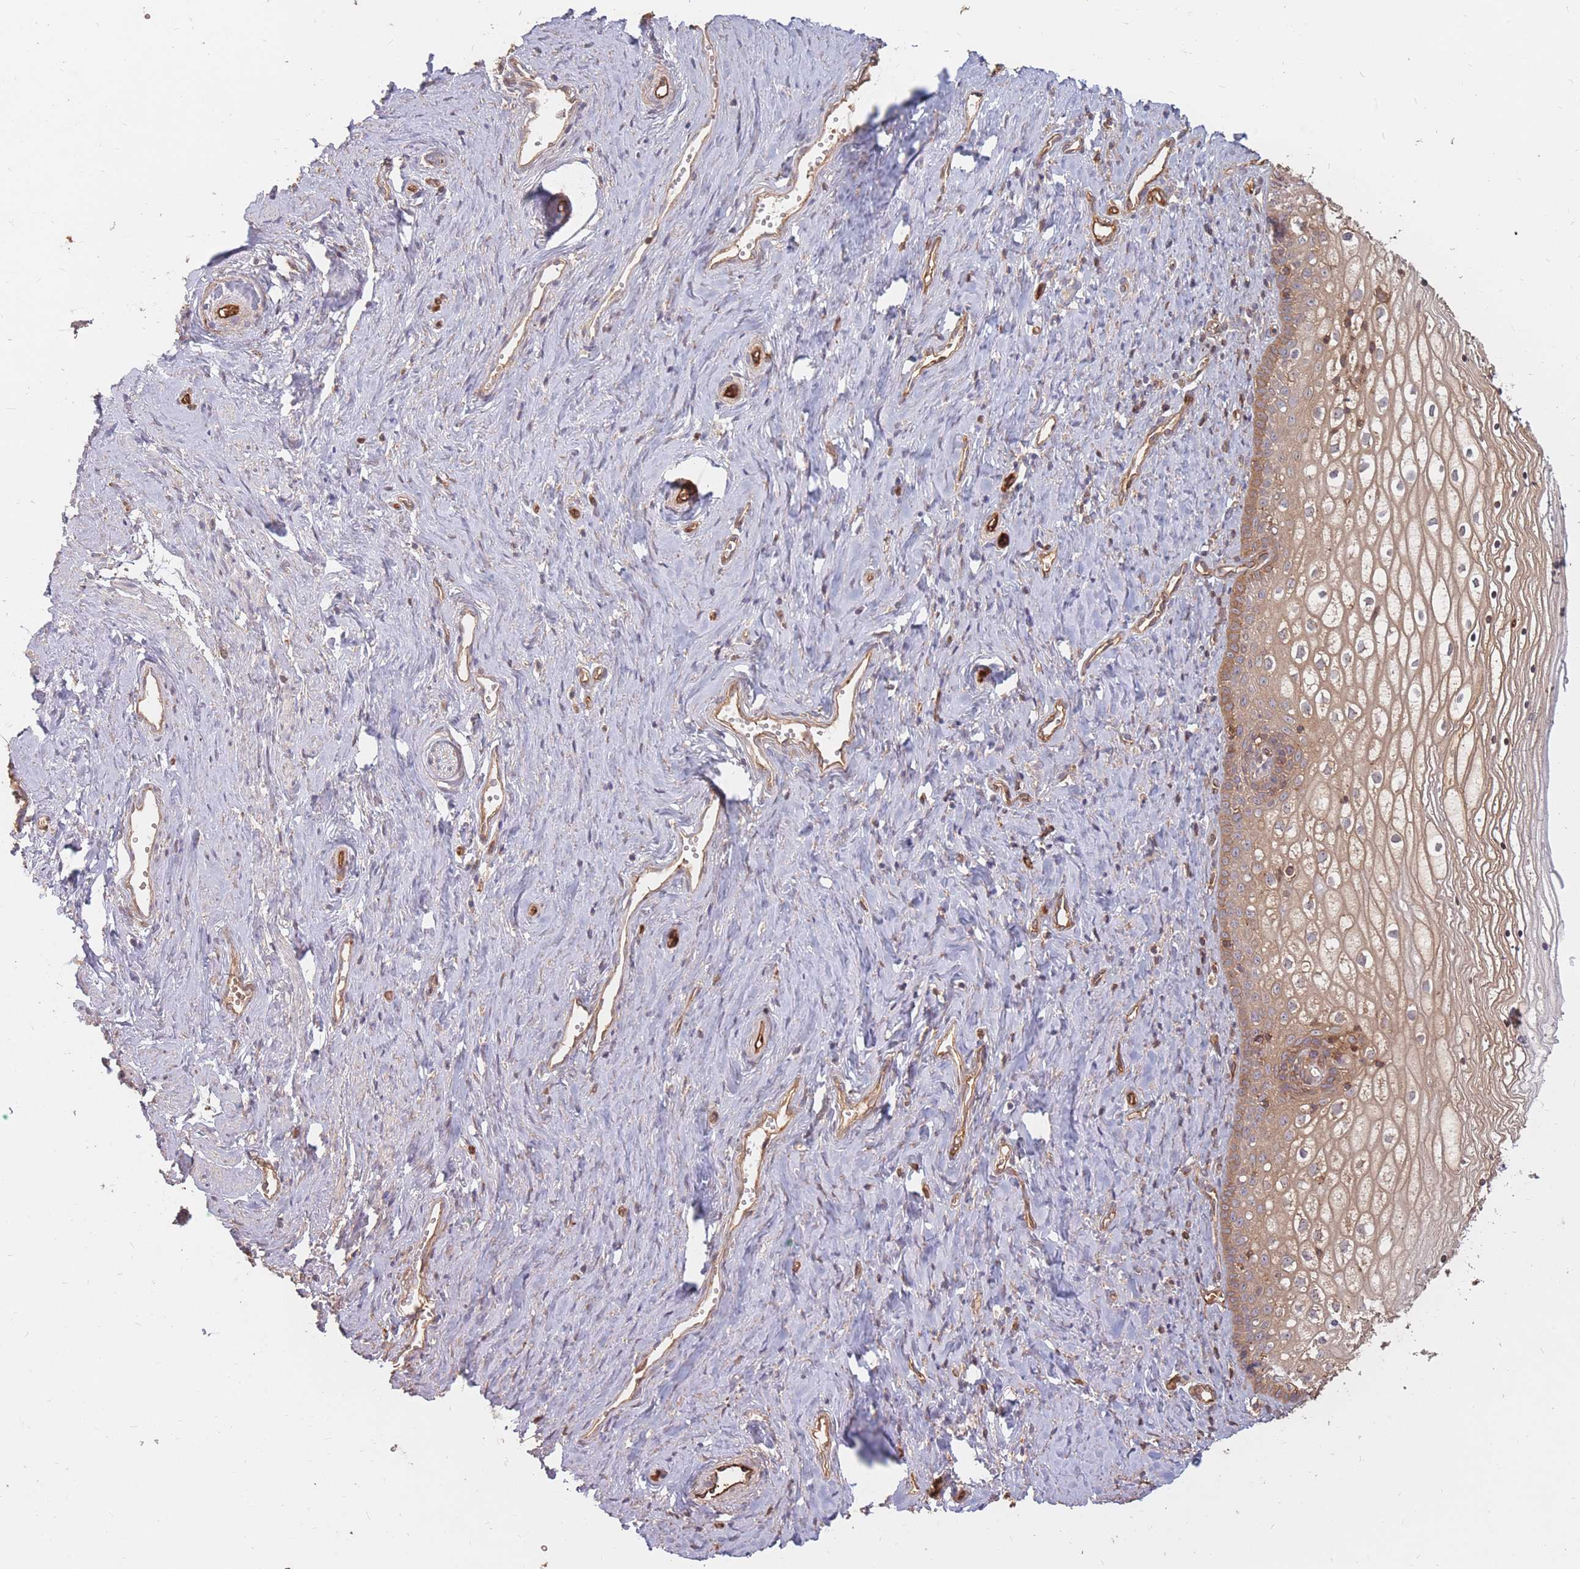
{"staining": {"intensity": "moderate", "quantity": ">75%", "location": "cytoplasmic/membranous"}, "tissue": "vagina", "cell_type": "Squamous epithelial cells", "image_type": "normal", "snomed": [{"axis": "morphology", "description": "Normal tissue, NOS"}, {"axis": "topography", "description": "Vagina"}], "caption": "The photomicrograph exhibits immunohistochemical staining of normal vagina. There is moderate cytoplasmic/membranous staining is seen in approximately >75% of squamous epithelial cells.", "gene": "PLS3", "patient": {"sex": "female", "age": 59}}